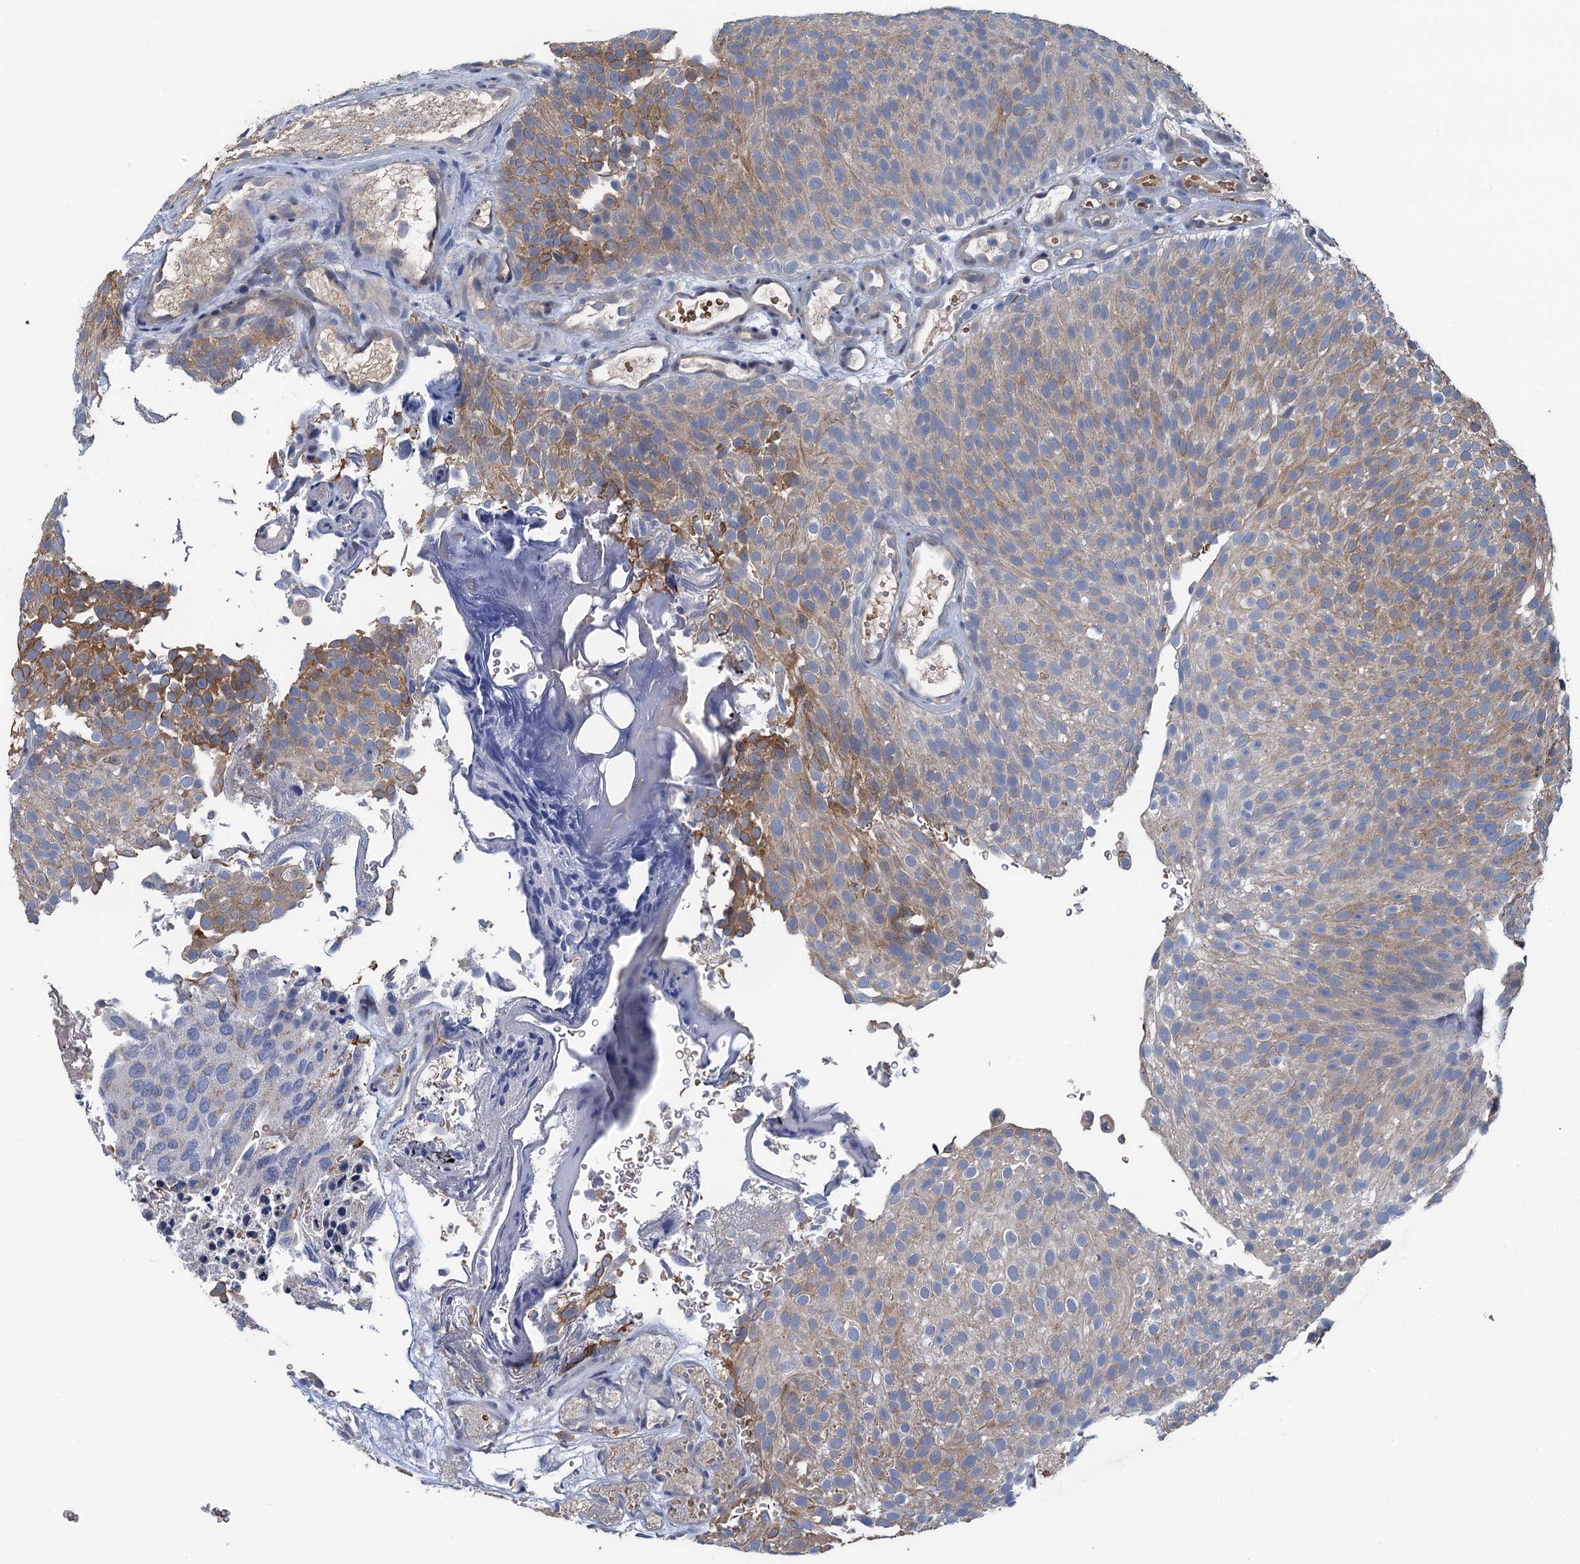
{"staining": {"intensity": "moderate", "quantity": "25%-75%", "location": "cytoplasmic/membranous"}, "tissue": "urothelial cancer", "cell_type": "Tumor cells", "image_type": "cancer", "snomed": [{"axis": "morphology", "description": "Urothelial carcinoma, Low grade"}, {"axis": "topography", "description": "Urinary bladder"}], "caption": "Immunohistochemical staining of human urothelial carcinoma (low-grade) displays moderate cytoplasmic/membranous protein staining in approximately 25%-75% of tumor cells.", "gene": "KBTBD8", "patient": {"sex": "male", "age": 78}}